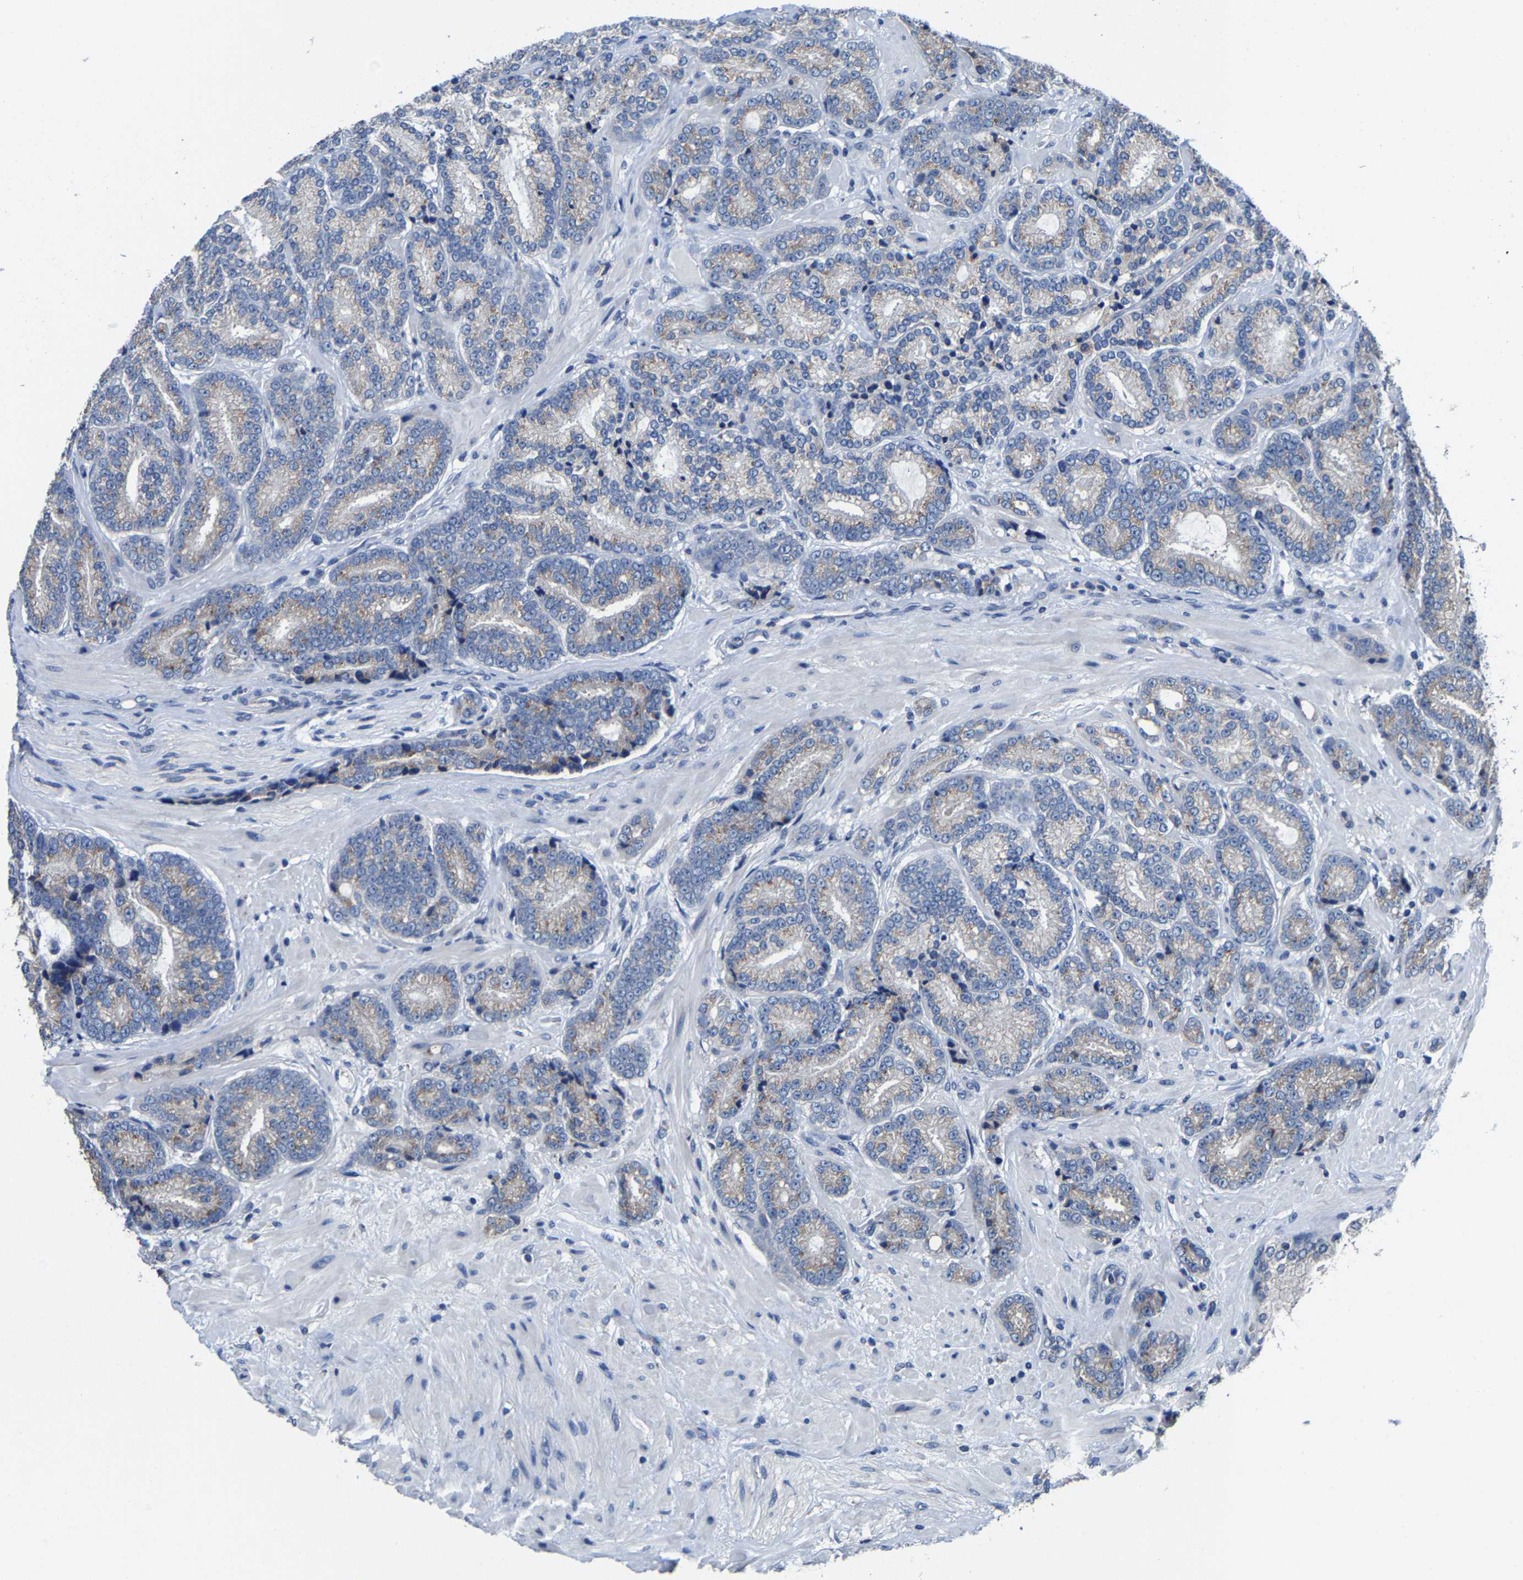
{"staining": {"intensity": "weak", "quantity": "25%-75%", "location": "cytoplasmic/membranous"}, "tissue": "prostate cancer", "cell_type": "Tumor cells", "image_type": "cancer", "snomed": [{"axis": "morphology", "description": "Adenocarcinoma, High grade"}, {"axis": "topography", "description": "Prostate"}], "caption": "The micrograph shows a brown stain indicating the presence of a protein in the cytoplasmic/membranous of tumor cells in prostate cancer (adenocarcinoma (high-grade)). The protein is shown in brown color, while the nuclei are stained blue.", "gene": "EBAG9", "patient": {"sex": "male", "age": 61}}